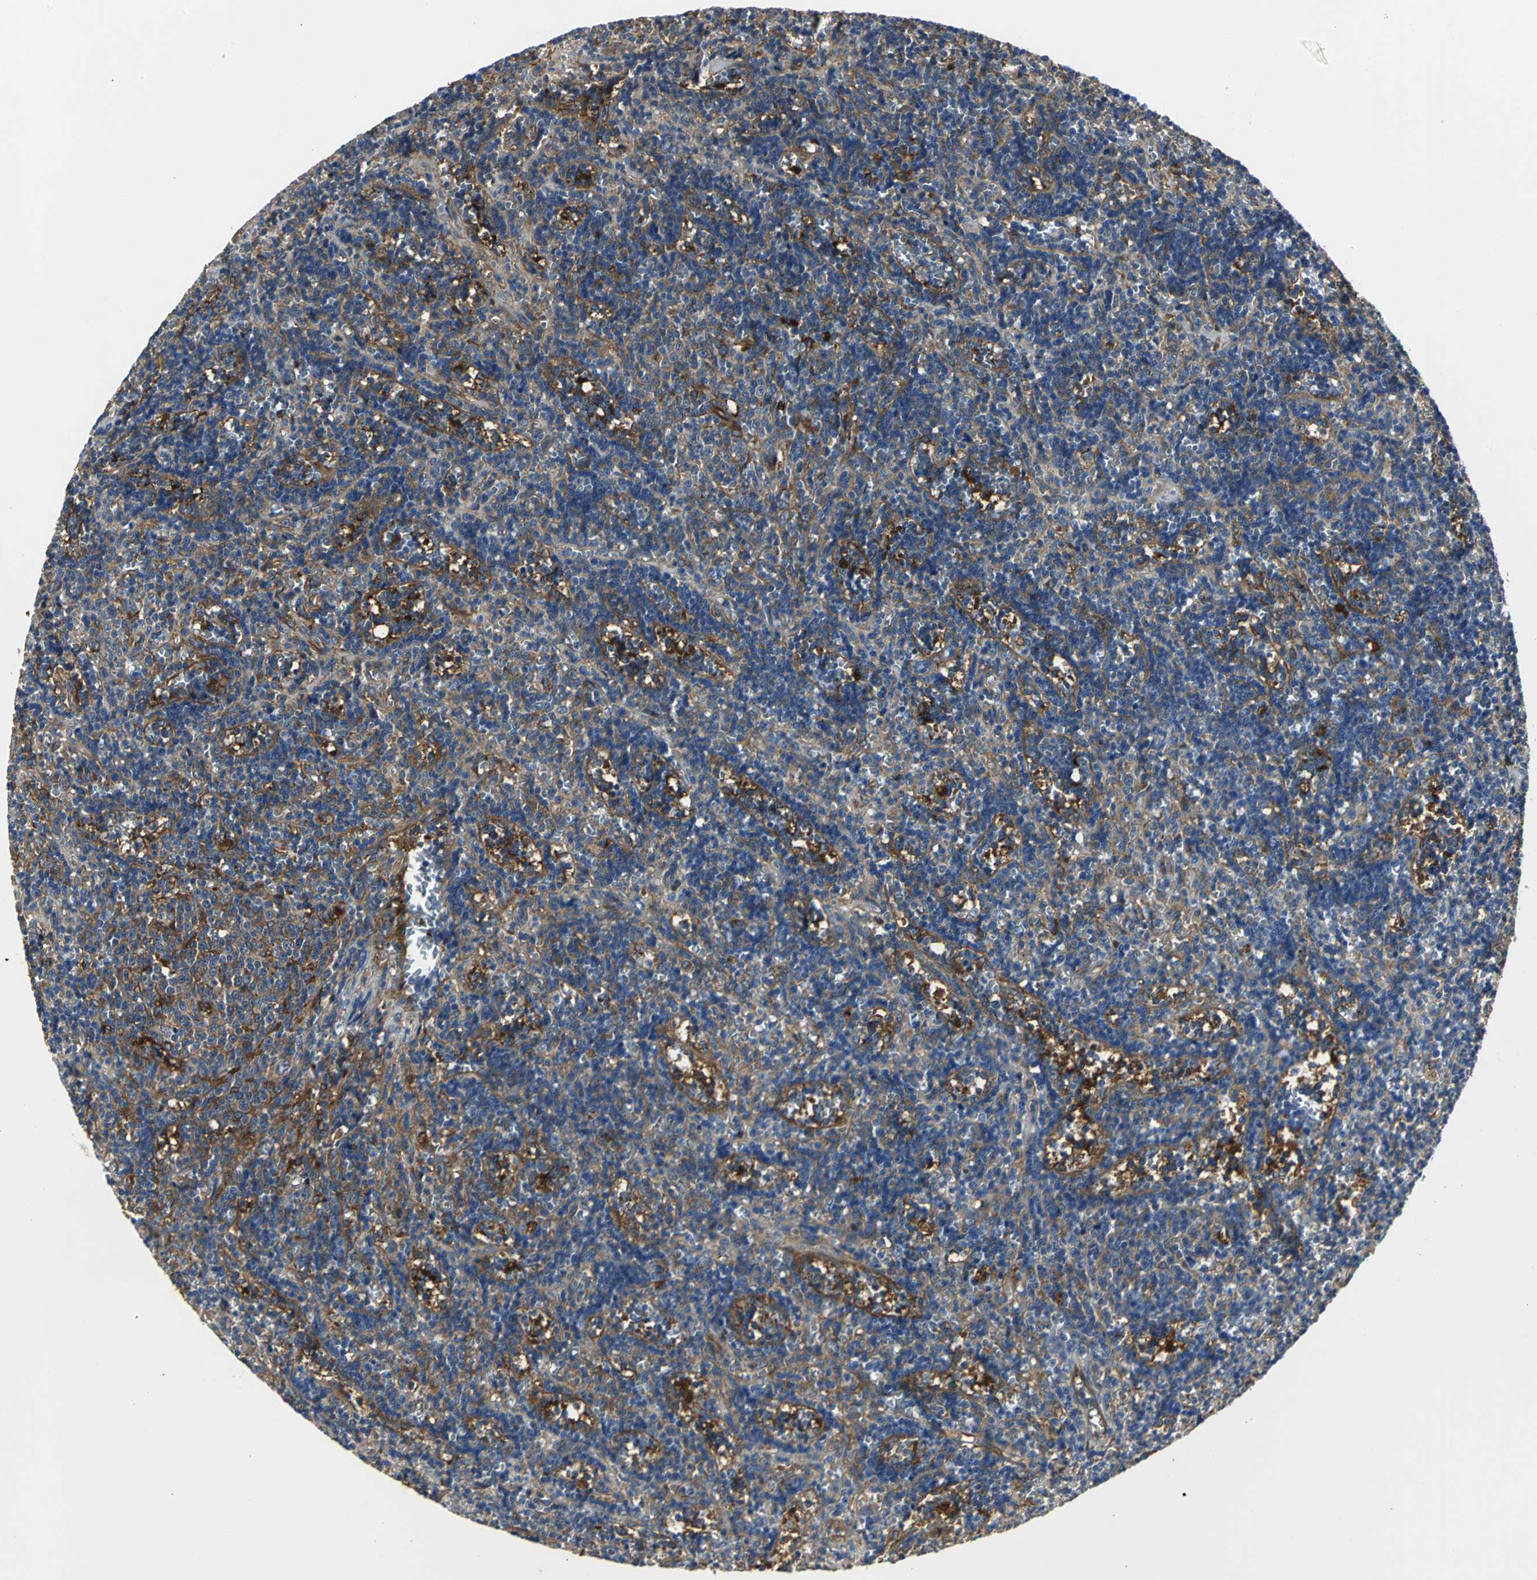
{"staining": {"intensity": "moderate", "quantity": "25%-75%", "location": "cytoplasmic/membranous"}, "tissue": "lymphoma", "cell_type": "Tumor cells", "image_type": "cancer", "snomed": [{"axis": "morphology", "description": "Malignant lymphoma, non-Hodgkin's type, Low grade"}, {"axis": "topography", "description": "Spleen"}], "caption": "DAB immunohistochemical staining of lymphoma demonstrates moderate cytoplasmic/membranous protein positivity in approximately 25%-75% of tumor cells. Ihc stains the protein of interest in brown and the nuclei are stained blue.", "gene": "CHRNB1", "patient": {"sex": "male", "age": 60}}